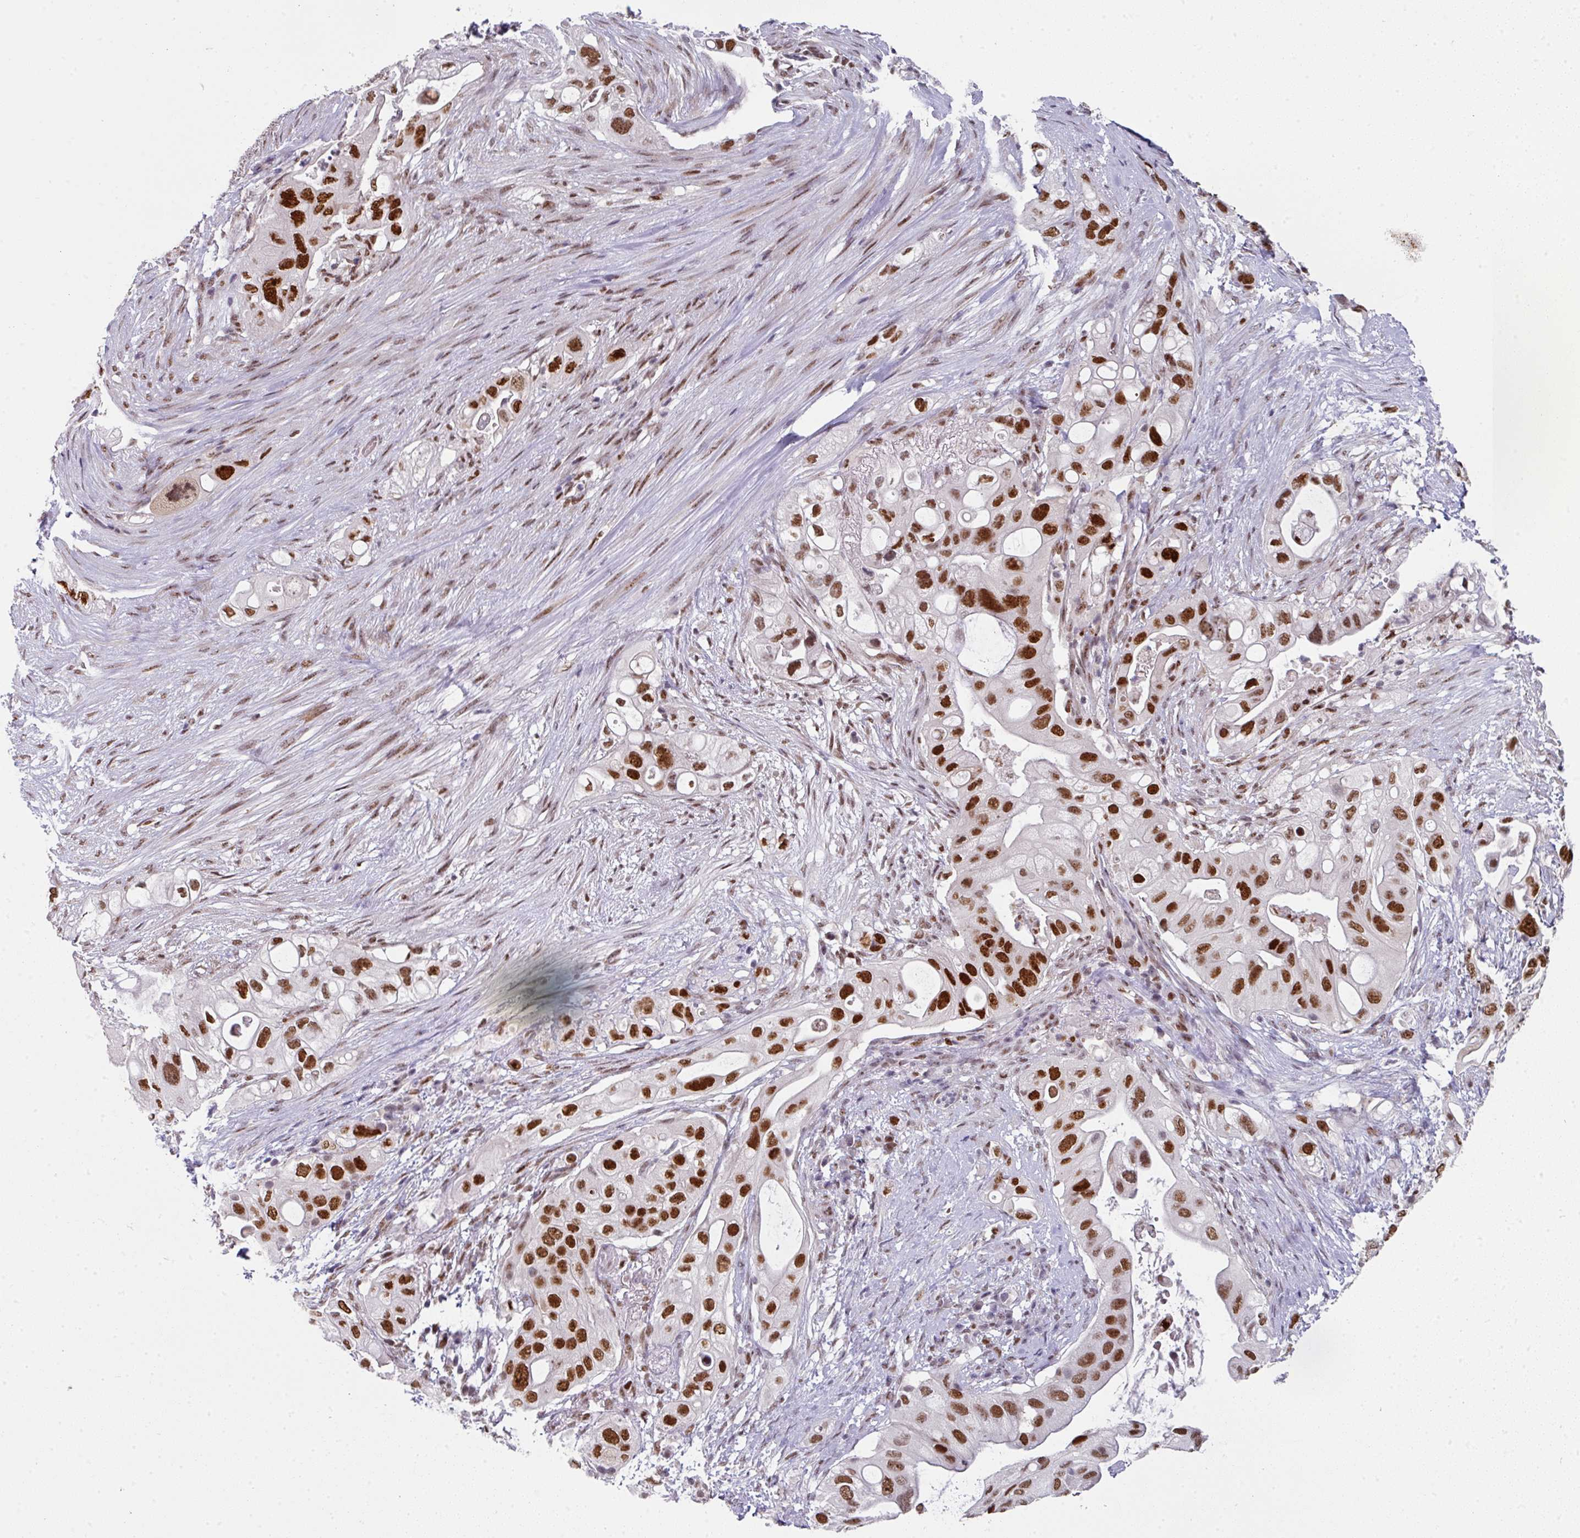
{"staining": {"intensity": "strong", "quantity": ">75%", "location": "nuclear"}, "tissue": "pancreatic cancer", "cell_type": "Tumor cells", "image_type": "cancer", "snomed": [{"axis": "morphology", "description": "Adenocarcinoma, NOS"}, {"axis": "topography", "description": "Pancreas"}], "caption": "Strong nuclear protein expression is identified in approximately >75% of tumor cells in pancreatic cancer.", "gene": "RAD50", "patient": {"sex": "female", "age": 72}}